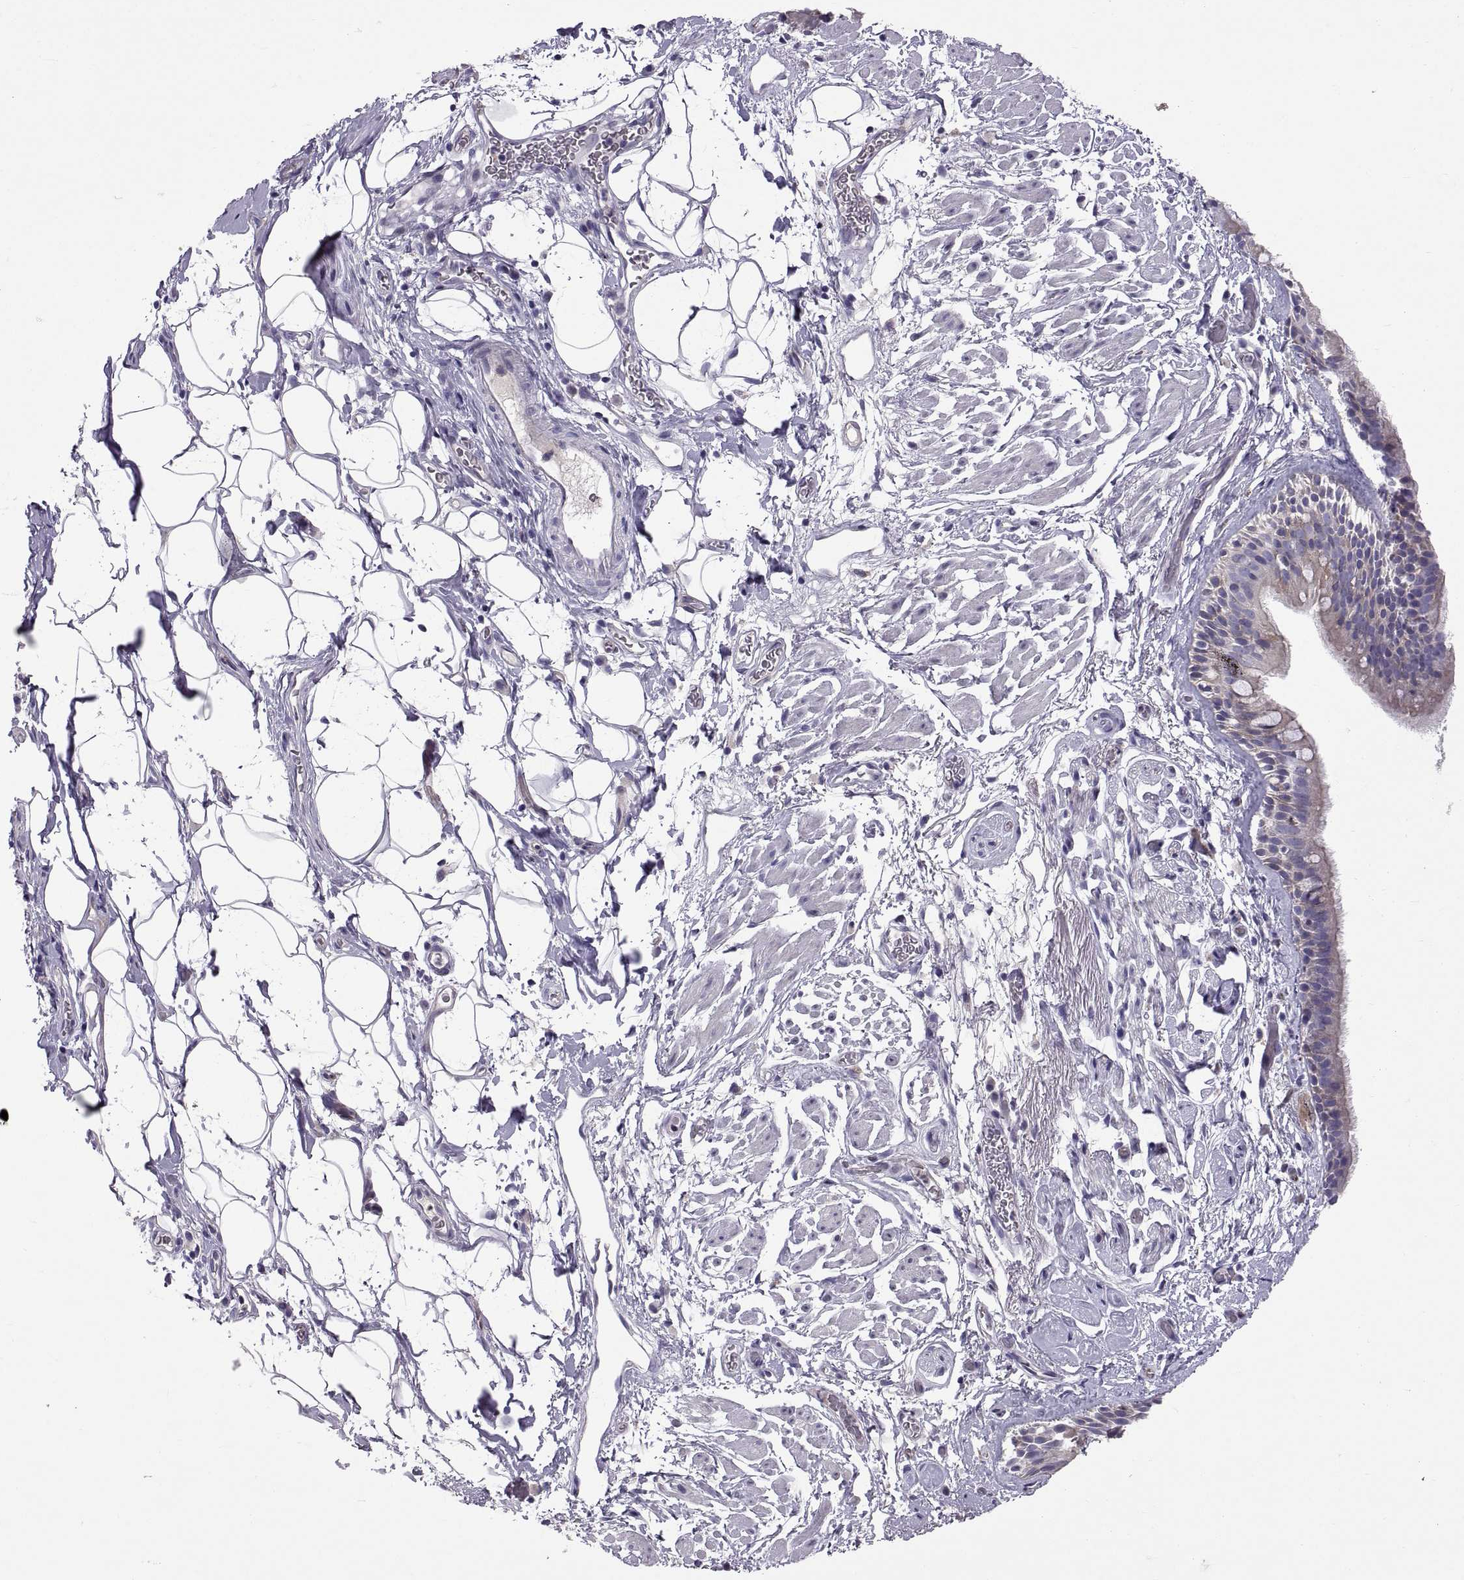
{"staining": {"intensity": "weak", "quantity": "25%-75%", "location": "cytoplasmic/membranous"}, "tissue": "bronchus", "cell_type": "Respiratory epithelial cells", "image_type": "normal", "snomed": [{"axis": "morphology", "description": "Normal tissue, NOS"}, {"axis": "topography", "description": "Cartilage tissue"}, {"axis": "topography", "description": "Bronchus"}], "caption": "DAB immunohistochemical staining of normal bronchus reveals weak cytoplasmic/membranous protein positivity in approximately 25%-75% of respiratory epithelial cells.", "gene": "ARSL", "patient": {"sex": "male", "age": 58}}